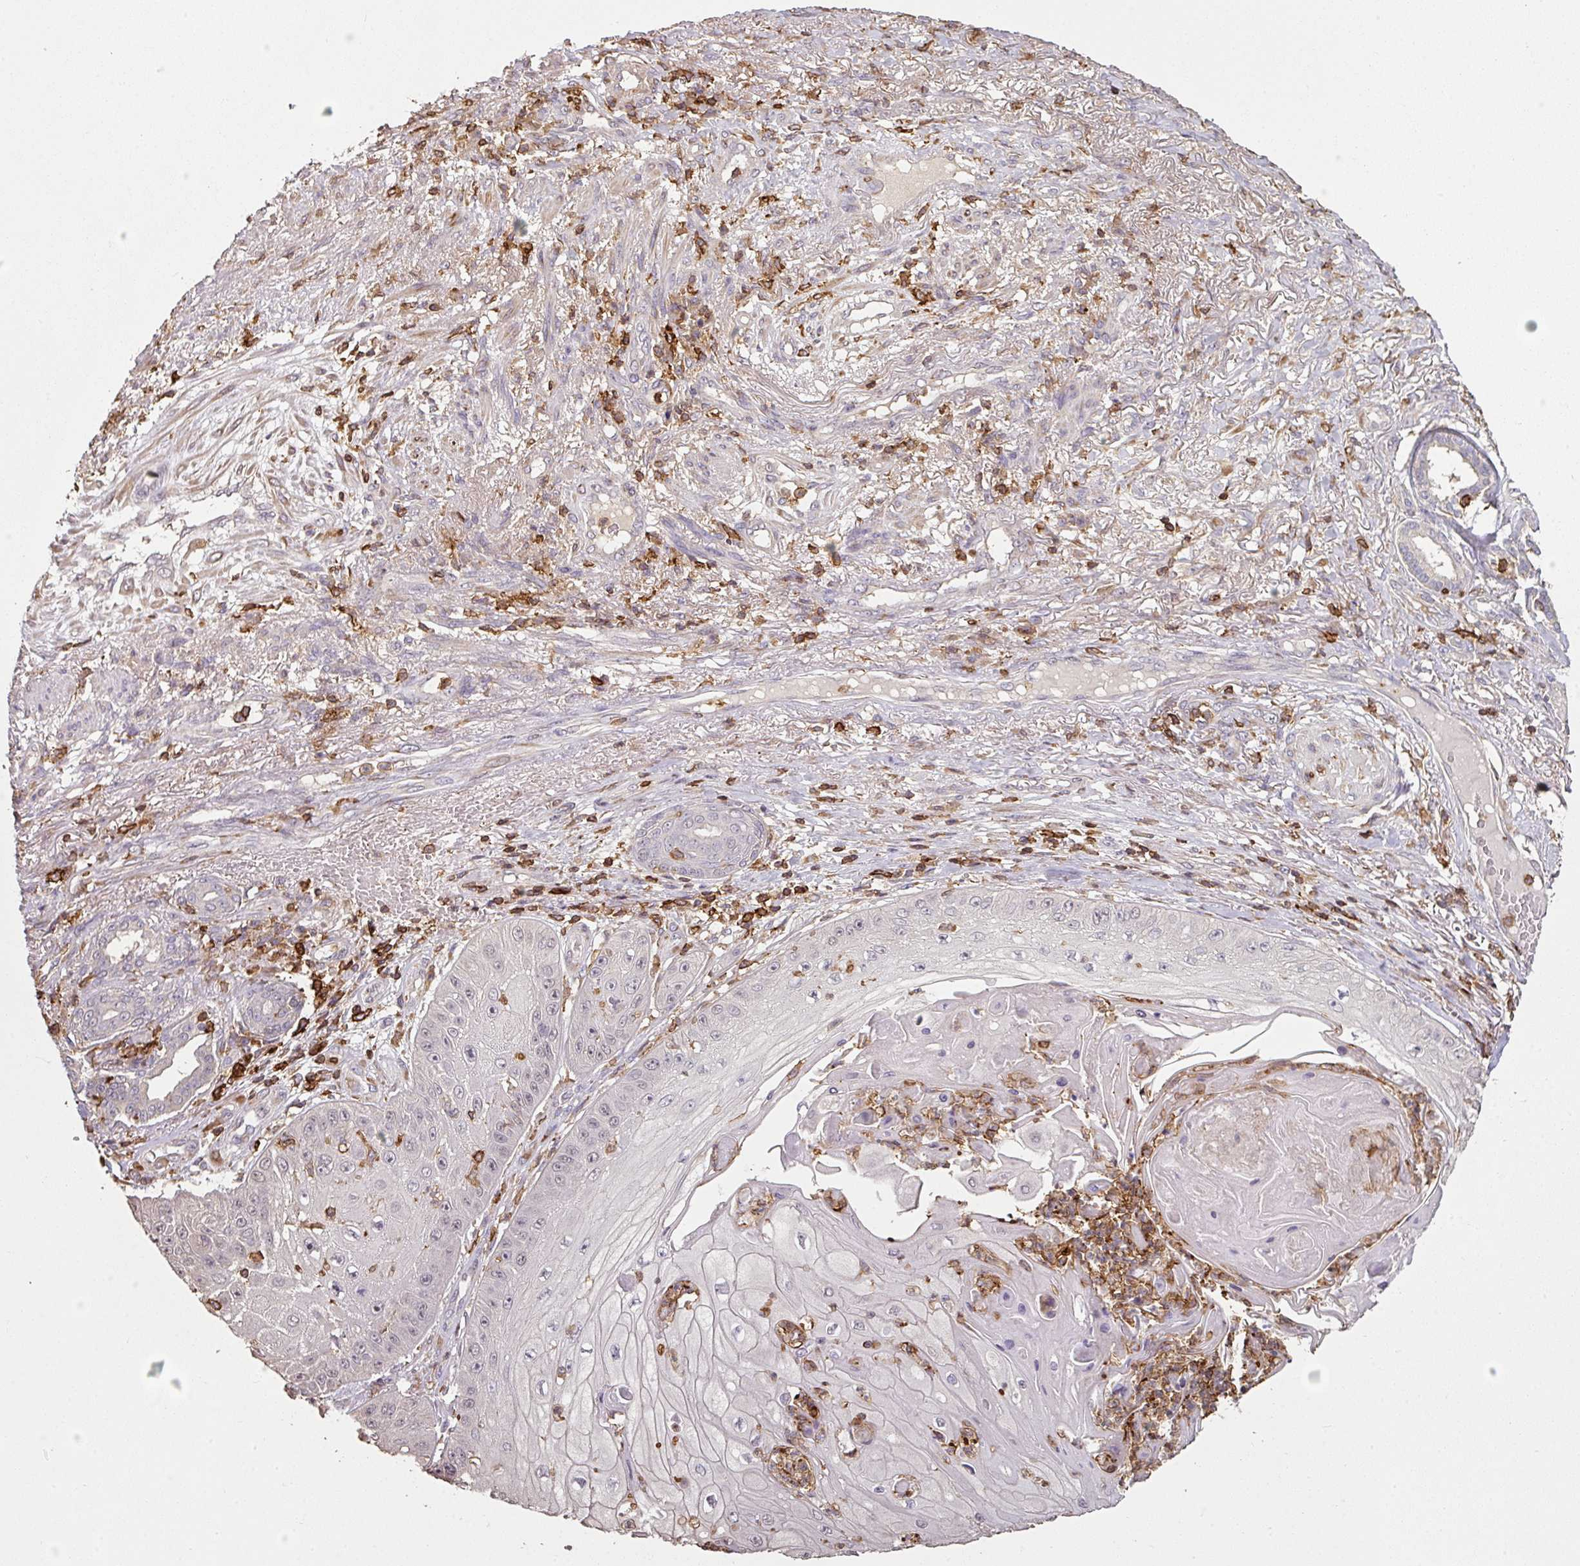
{"staining": {"intensity": "negative", "quantity": "none", "location": "none"}, "tissue": "skin cancer", "cell_type": "Tumor cells", "image_type": "cancer", "snomed": [{"axis": "morphology", "description": "Squamous cell carcinoma, NOS"}, {"axis": "topography", "description": "Skin"}], "caption": "There is no significant staining in tumor cells of skin cancer.", "gene": "OLFML2B", "patient": {"sex": "male", "age": 70}}